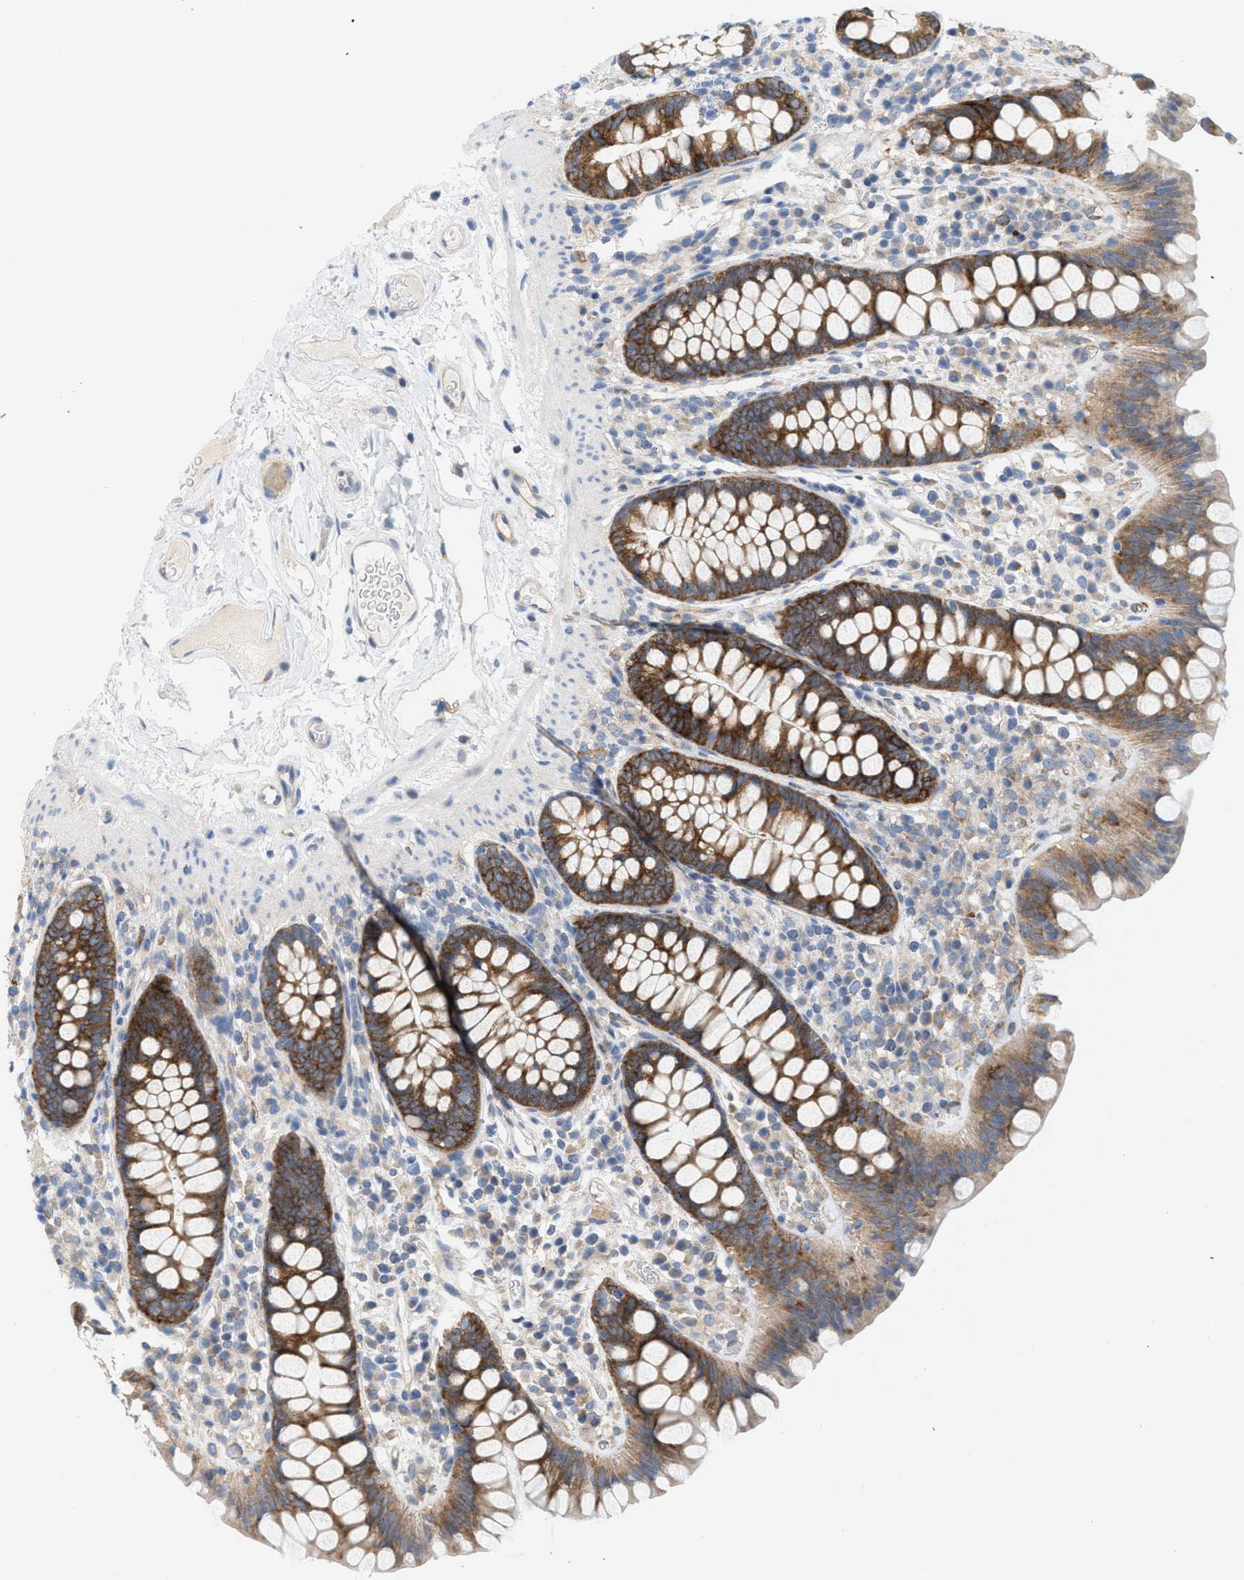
{"staining": {"intensity": "negative", "quantity": "none", "location": "none"}, "tissue": "colon", "cell_type": "Endothelial cells", "image_type": "normal", "snomed": [{"axis": "morphology", "description": "Normal tissue, NOS"}, {"axis": "topography", "description": "Colon"}], "caption": "DAB (3,3'-diaminobenzidine) immunohistochemical staining of normal colon demonstrates no significant staining in endothelial cells. The staining is performed using DAB (3,3'-diaminobenzidine) brown chromogen with nuclei counter-stained in using hematoxylin.", "gene": "UBAP2", "patient": {"sex": "female", "age": 80}}